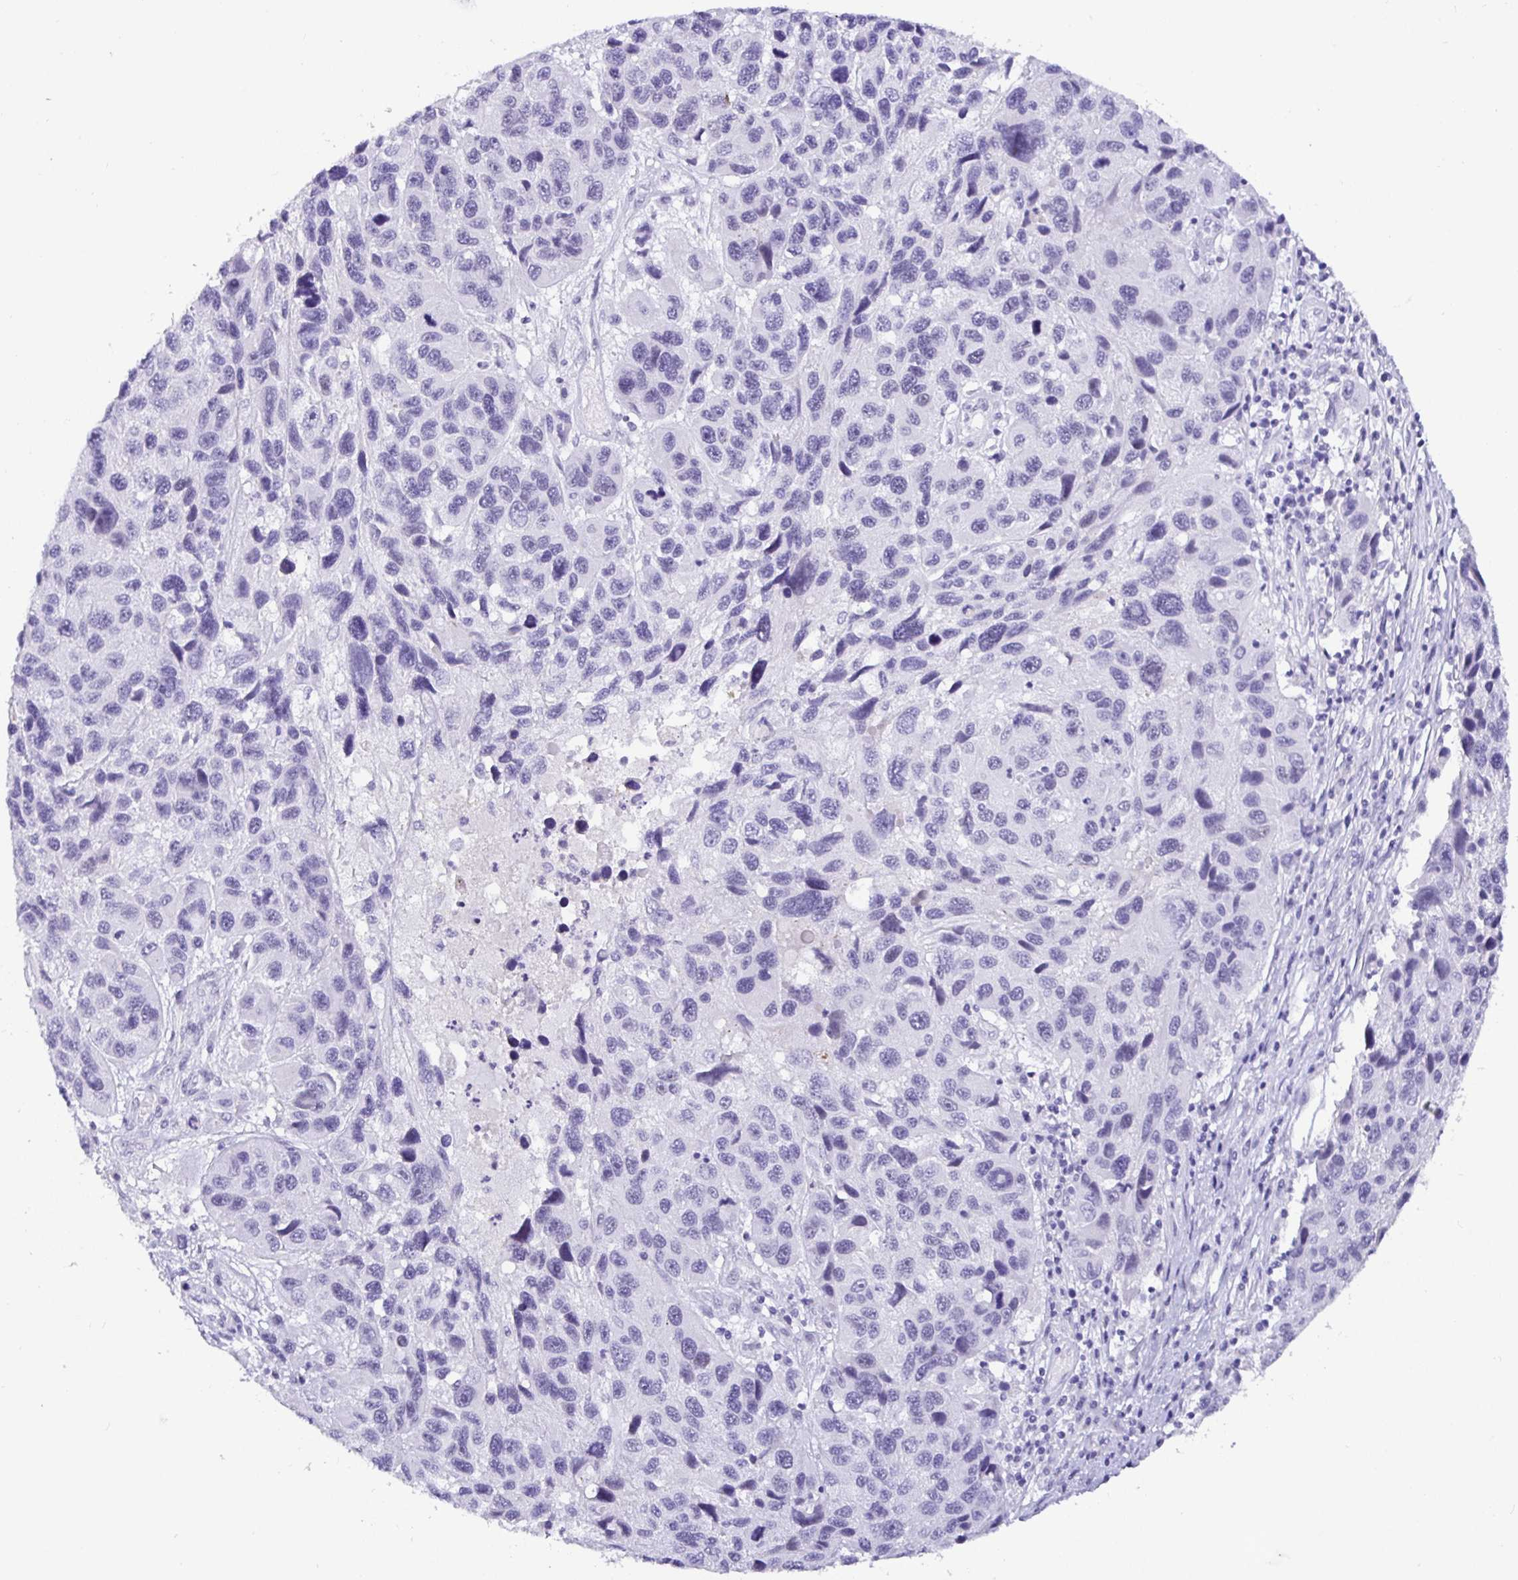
{"staining": {"intensity": "negative", "quantity": "none", "location": "none"}, "tissue": "melanoma", "cell_type": "Tumor cells", "image_type": "cancer", "snomed": [{"axis": "morphology", "description": "Malignant melanoma, NOS"}, {"axis": "topography", "description": "Skin"}], "caption": "Tumor cells show no significant protein staining in malignant melanoma.", "gene": "NUP188", "patient": {"sex": "male", "age": 53}}